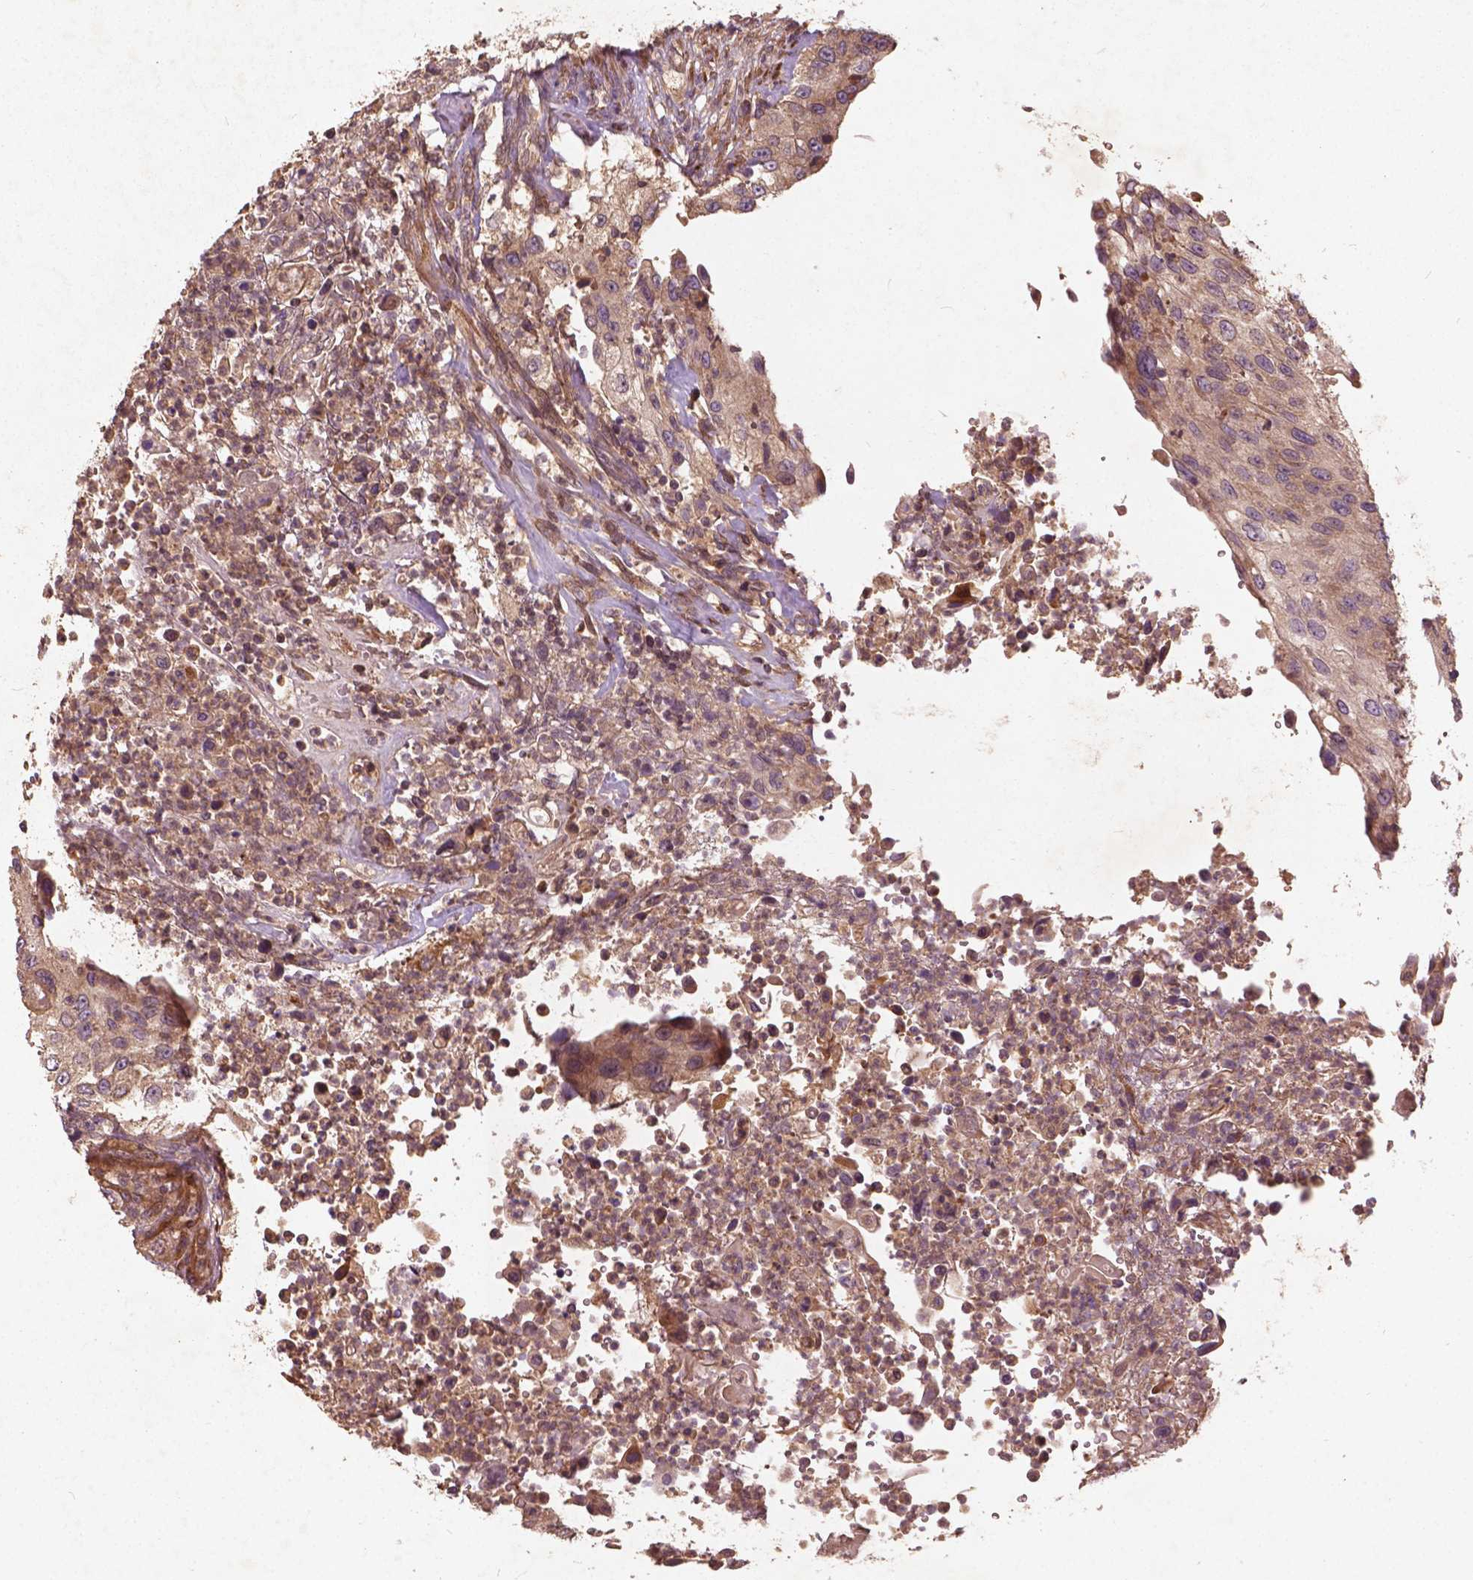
{"staining": {"intensity": "weak", "quantity": "25%-75%", "location": "cytoplasmic/membranous"}, "tissue": "urothelial cancer", "cell_type": "Tumor cells", "image_type": "cancer", "snomed": [{"axis": "morphology", "description": "Urothelial carcinoma, High grade"}, {"axis": "topography", "description": "Urinary bladder"}], "caption": "IHC (DAB) staining of high-grade urothelial carcinoma displays weak cytoplasmic/membranous protein staining in approximately 25%-75% of tumor cells.", "gene": "UBXN2A", "patient": {"sex": "female", "age": 60}}